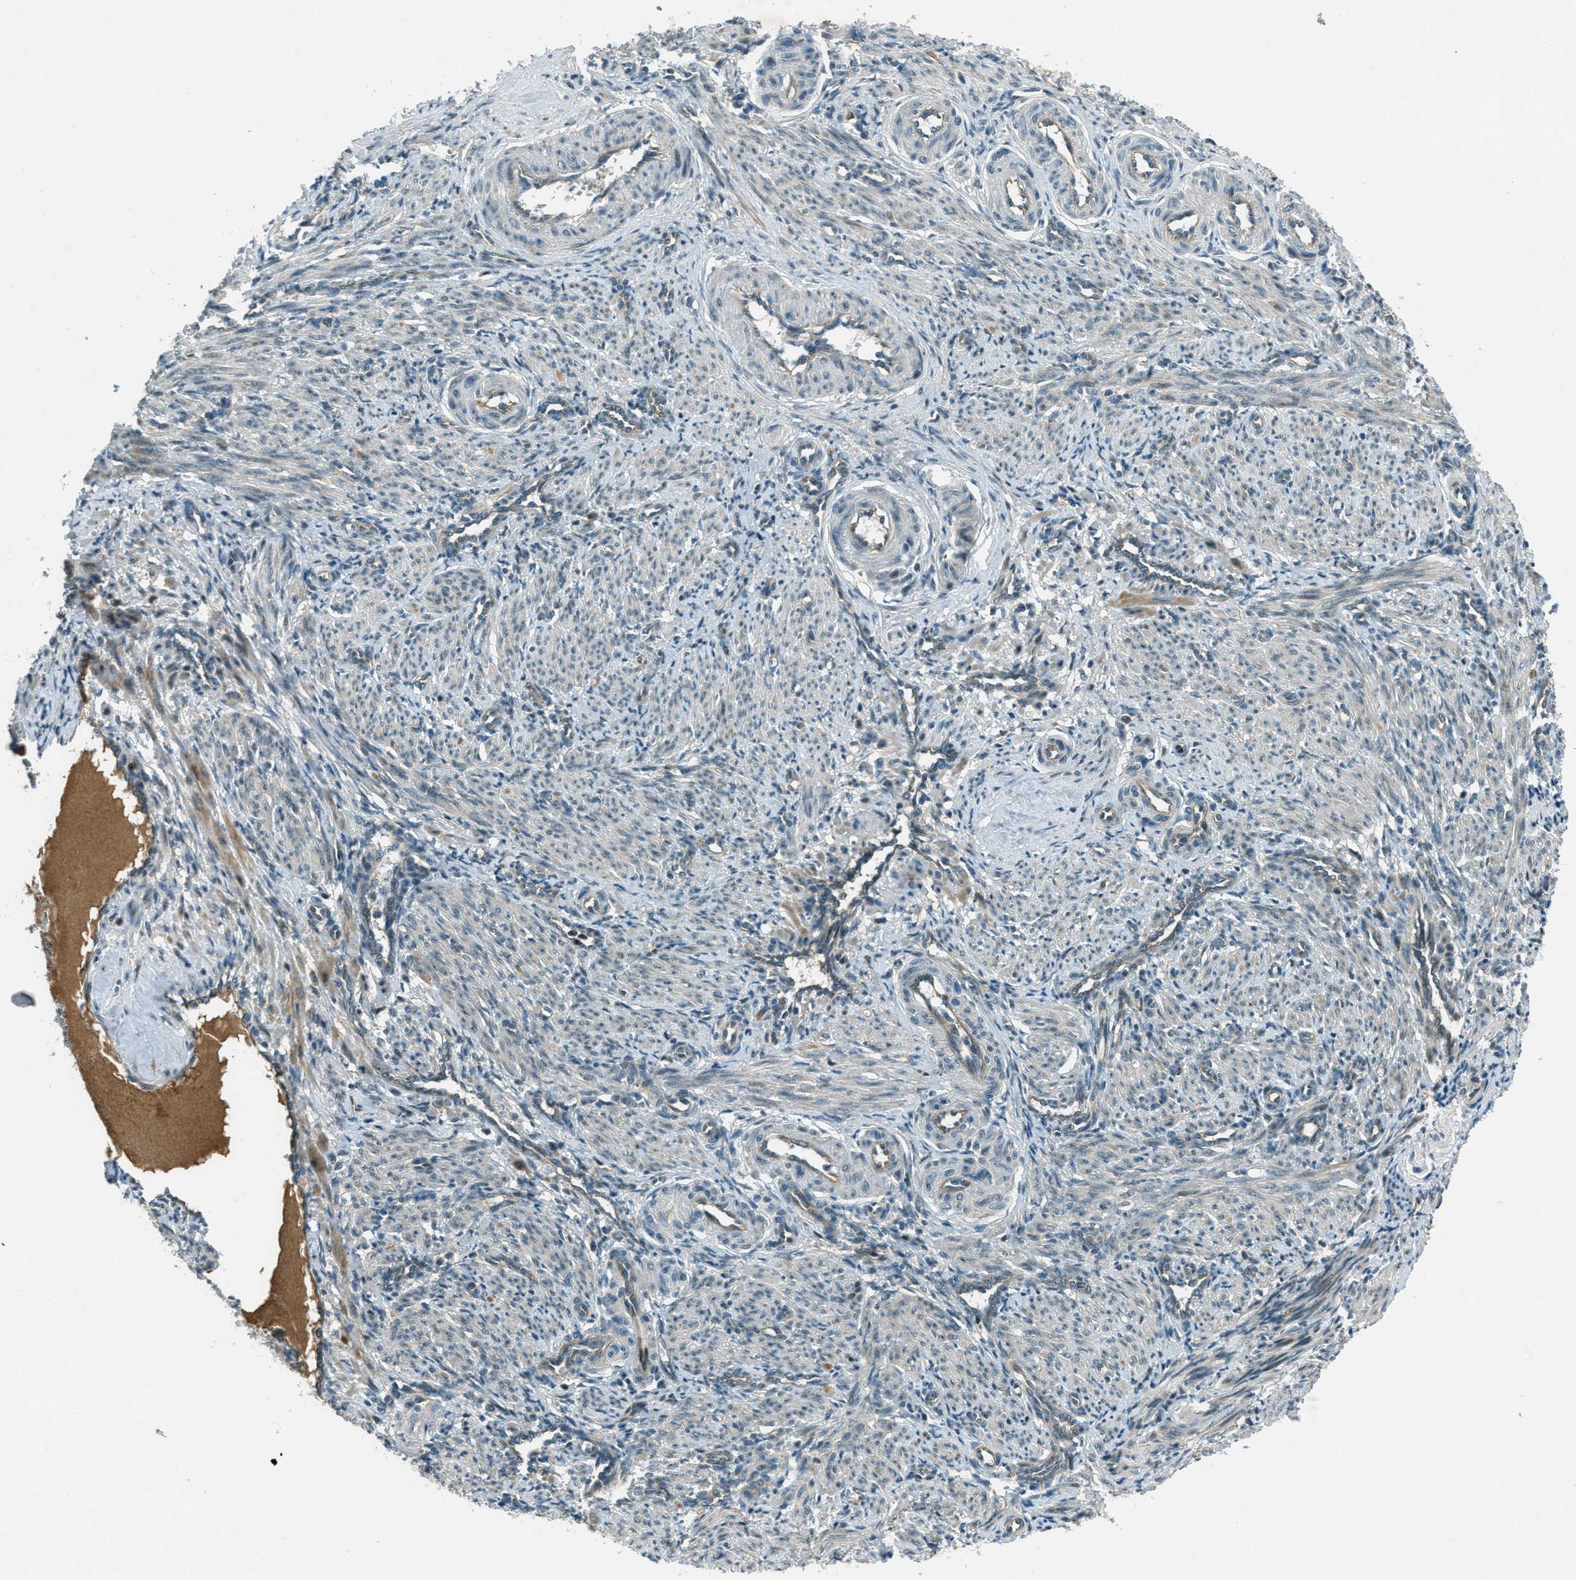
{"staining": {"intensity": "weak", "quantity": "<25%", "location": "cytoplasmic/membranous"}, "tissue": "smooth muscle", "cell_type": "Smooth muscle cells", "image_type": "normal", "snomed": [{"axis": "morphology", "description": "Normal tissue, NOS"}, {"axis": "topography", "description": "Endometrium"}], "caption": "A high-resolution image shows immunohistochemistry (IHC) staining of normal smooth muscle, which displays no significant staining in smooth muscle cells.", "gene": "STK11", "patient": {"sex": "female", "age": 33}}